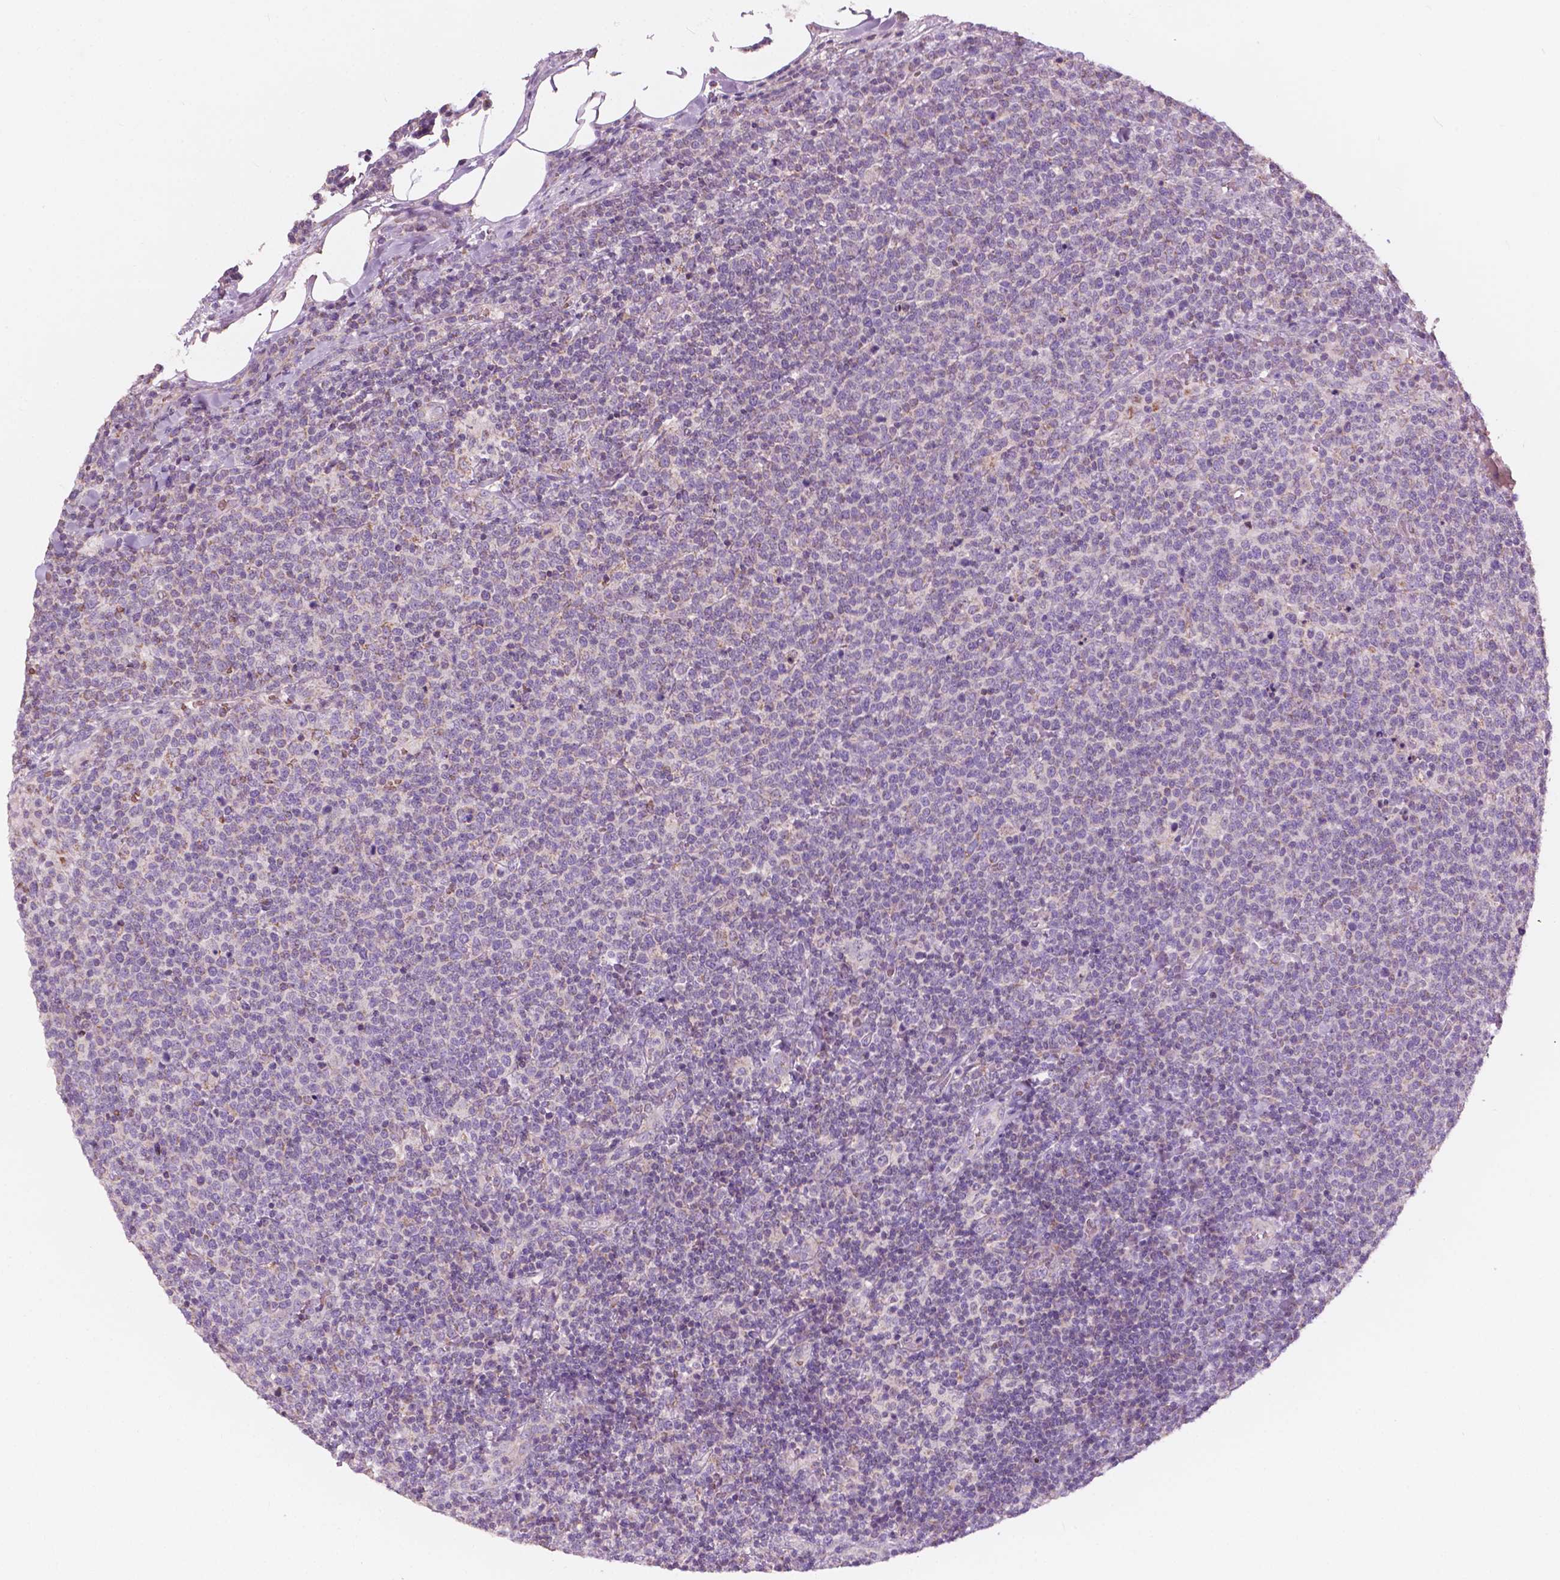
{"staining": {"intensity": "negative", "quantity": "none", "location": "none"}, "tissue": "lymphoma", "cell_type": "Tumor cells", "image_type": "cancer", "snomed": [{"axis": "morphology", "description": "Malignant lymphoma, non-Hodgkin's type, High grade"}, {"axis": "topography", "description": "Lymph node"}], "caption": "Image shows no significant protein staining in tumor cells of malignant lymphoma, non-Hodgkin's type (high-grade).", "gene": "NDUFS1", "patient": {"sex": "male", "age": 61}}